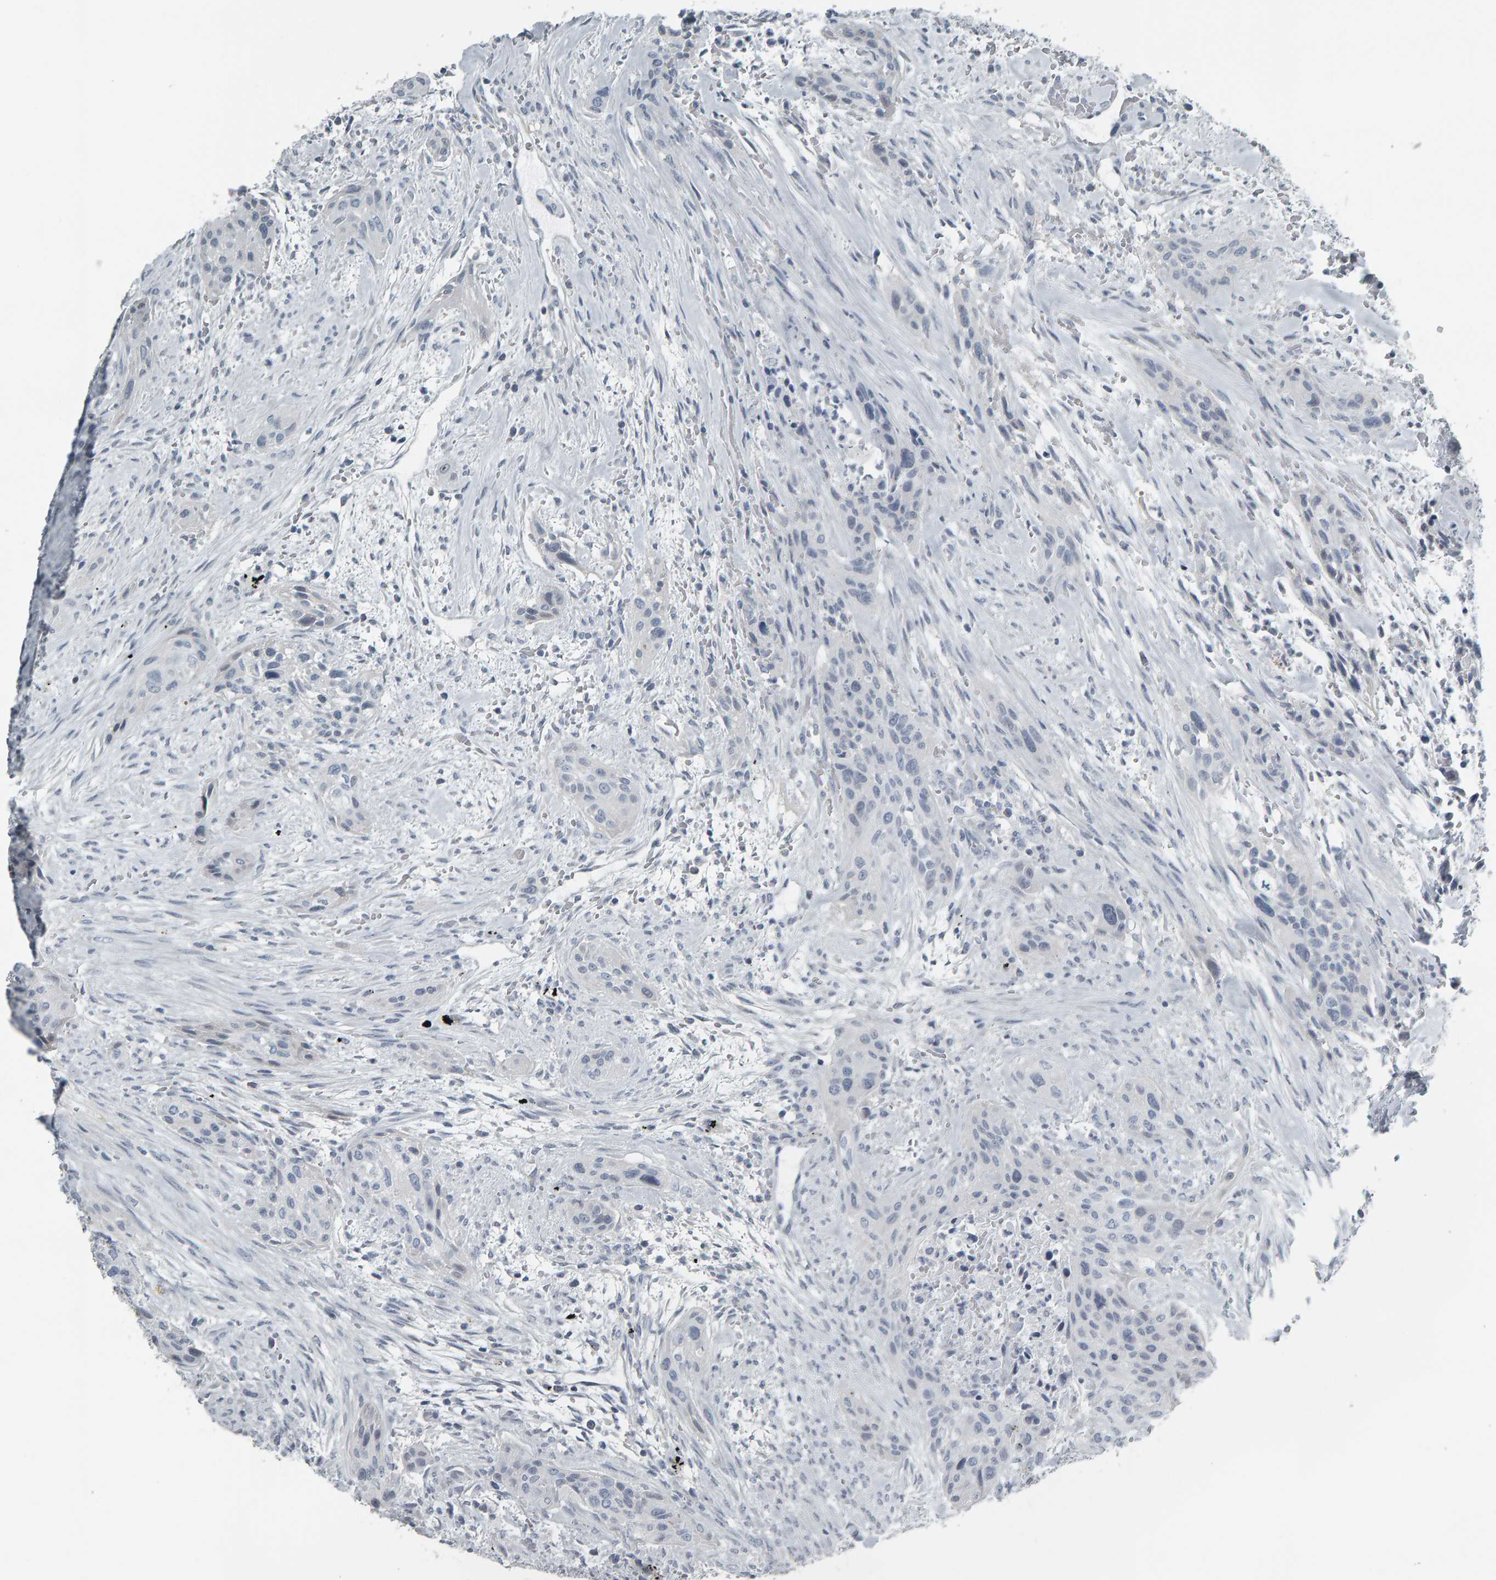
{"staining": {"intensity": "negative", "quantity": "none", "location": "none"}, "tissue": "urothelial cancer", "cell_type": "Tumor cells", "image_type": "cancer", "snomed": [{"axis": "morphology", "description": "Urothelial carcinoma, High grade"}, {"axis": "topography", "description": "Urinary bladder"}], "caption": "This photomicrograph is of urothelial carcinoma (high-grade) stained with IHC to label a protein in brown with the nuclei are counter-stained blue. There is no positivity in tumor cells. (DAB IHC with hematoxylin counter stain).", "gene": "PYY", "patient": {"sex": "male", "age": 35}}